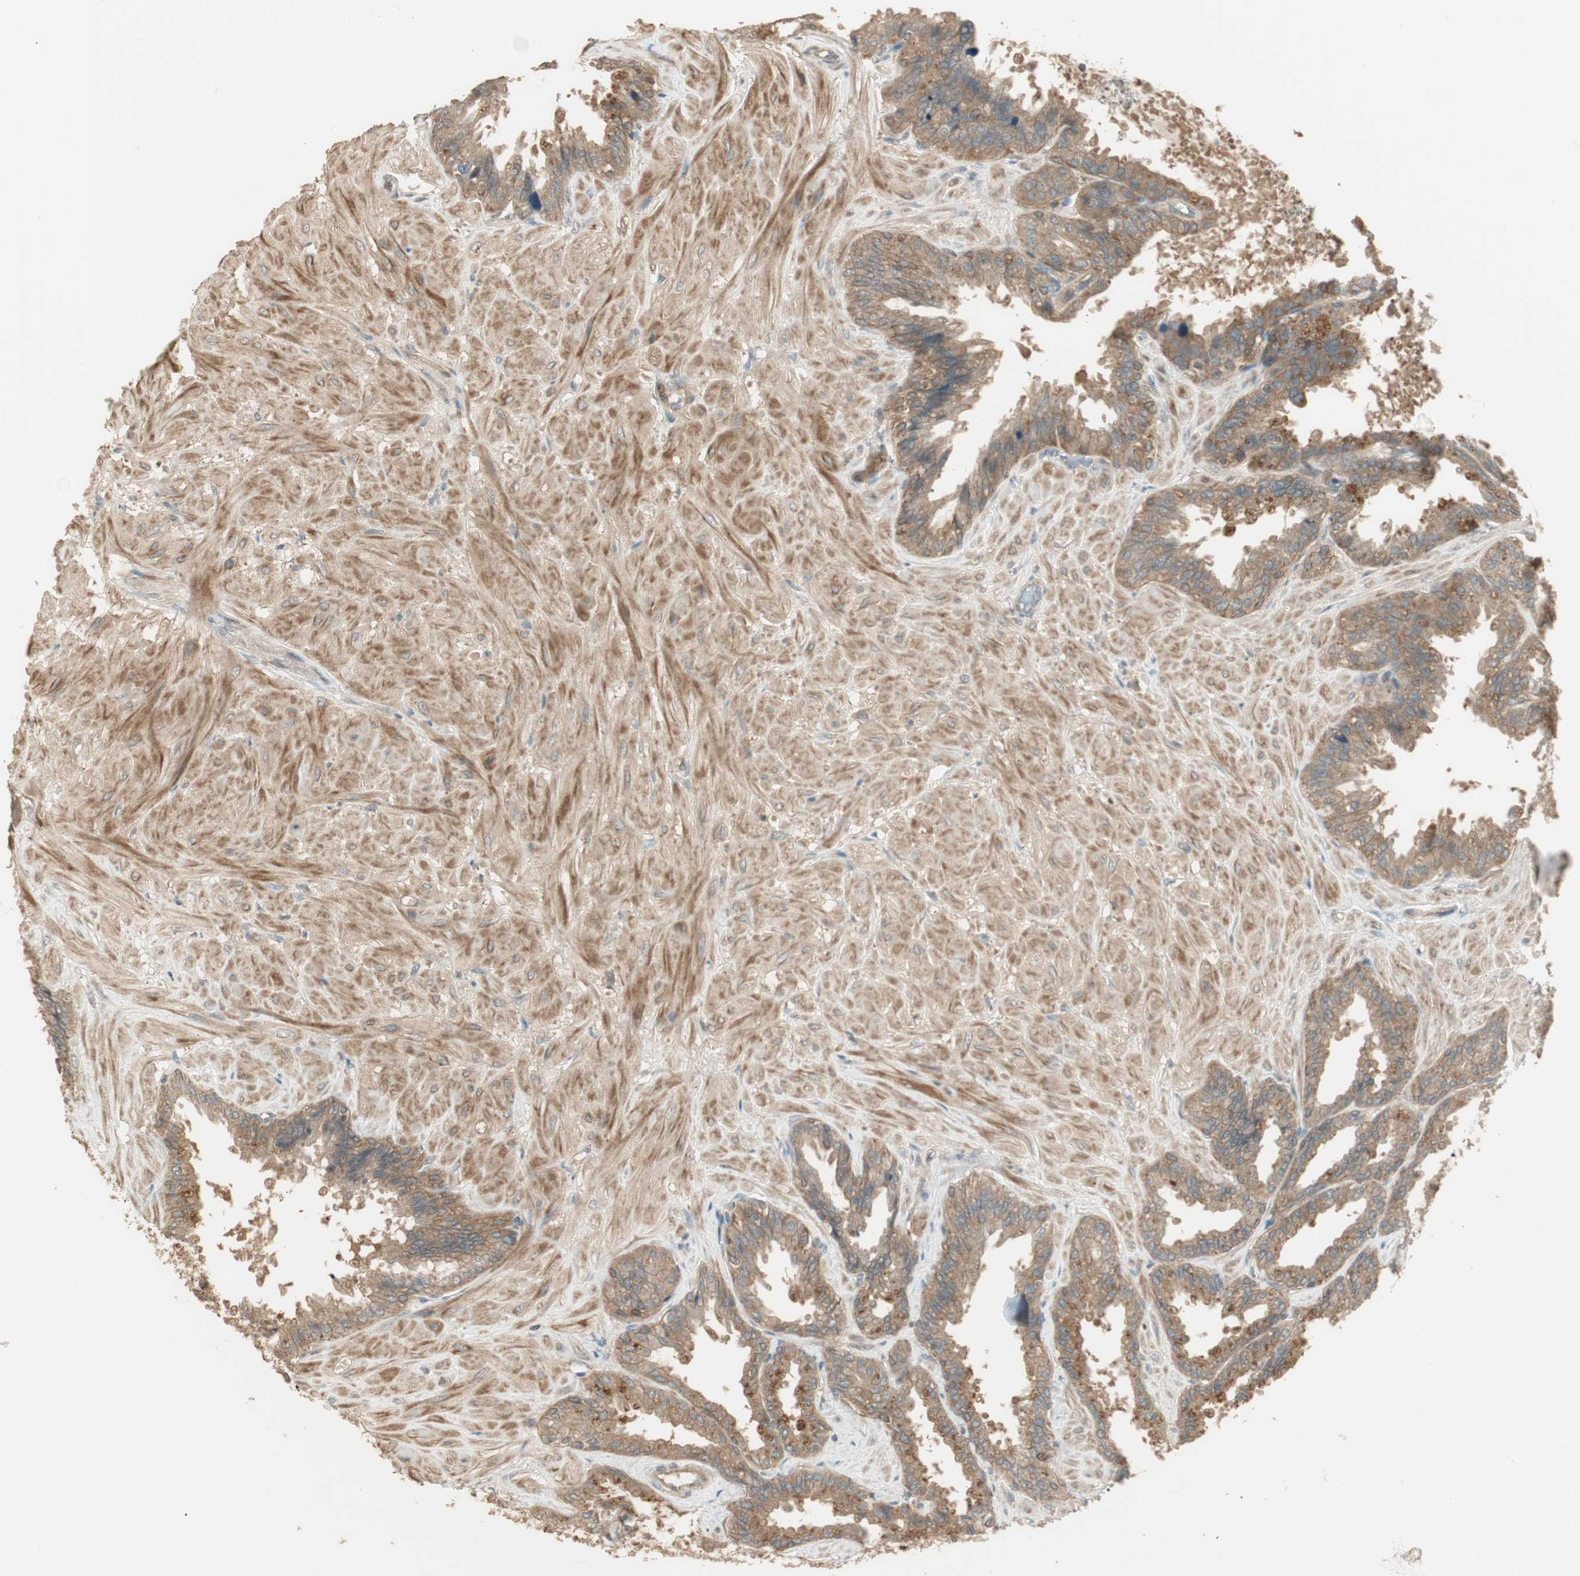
{"staining": {"intensity": "moderate", "quantity": ">75%", "location": "cytoplasmic/membranous"}, "tissue": "seminal vesicle", "cell_type": "Glandular cells", "image_type": "normal", "snomed": [{"axis": "morphology", "description": "Normal tissue, NOS"}, {"axis": "topography", "description": "Seminal veicle"}], "caption": "Immunohistochemical staining of benign human seminal vesicle exhibits medium levels of moderate cytoplasmic/membranous expression in approximately >75% of glandular cells. Nuclei are stained in blue.", "gene": "PFDN5", "patient": {"sex": "male", "age": 46}}